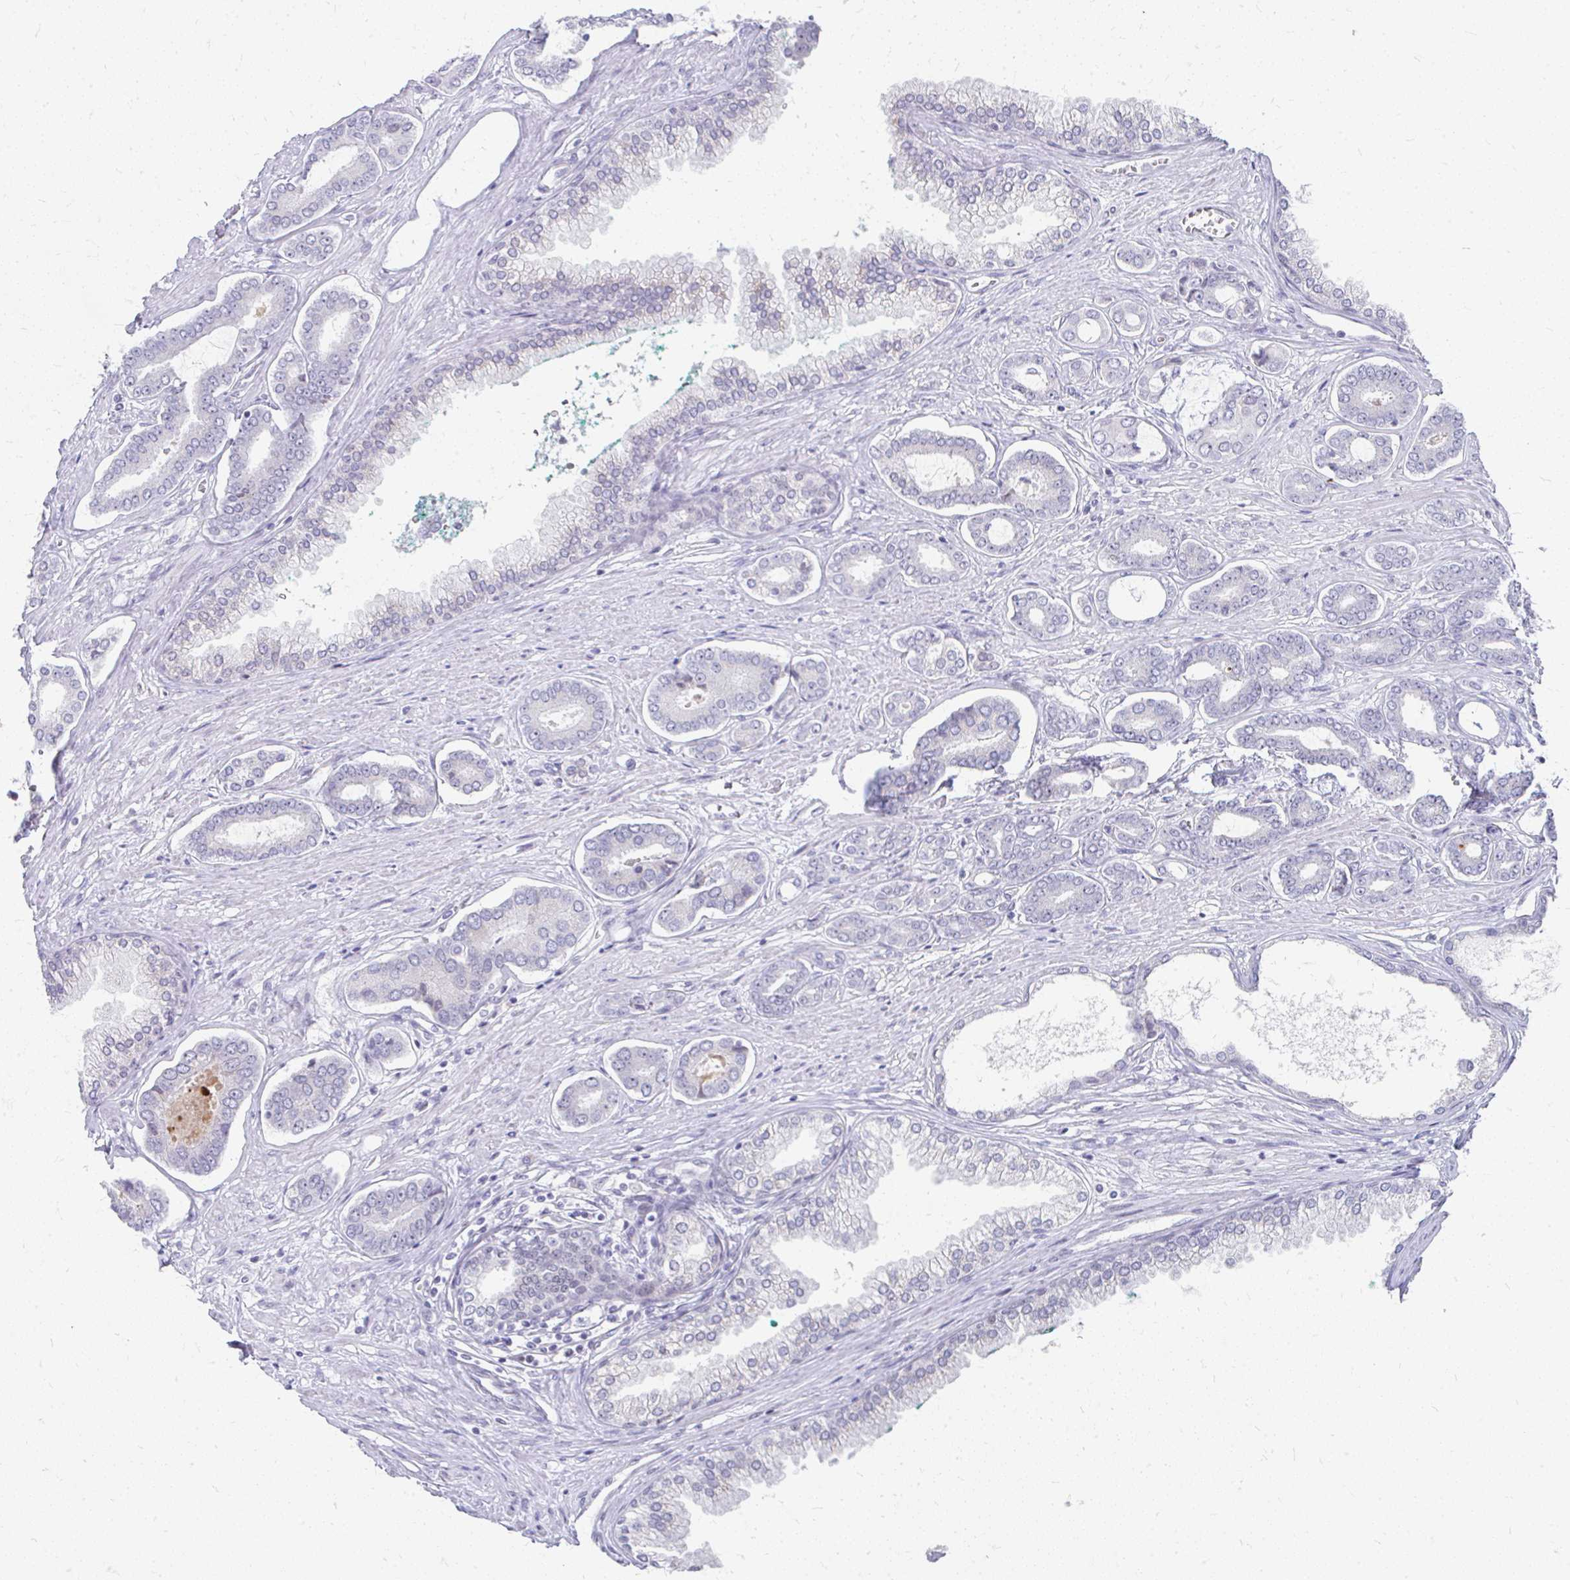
{"staining": {"intensity": "negative", "quantity": "none", "location": "none"}, "tissue": "prostate cancer", "cell_type": "Tumor cells", "image_type": "cancer", "snomed": [{"axis": "morphology", "description": "Adenocarcinoma, NOS"}, {"axis": "topography", "description": "Prostate and seminal vesicle, NOS"}], "caption": "Immunohistochemistry (IHC) photomicrograph of prostate adenocarcinoma stained for a protein (brown), which shows no positivity in tumor cells.", "gene": "GTF2H1", "patient": {"sex": "male", "age": 76}}